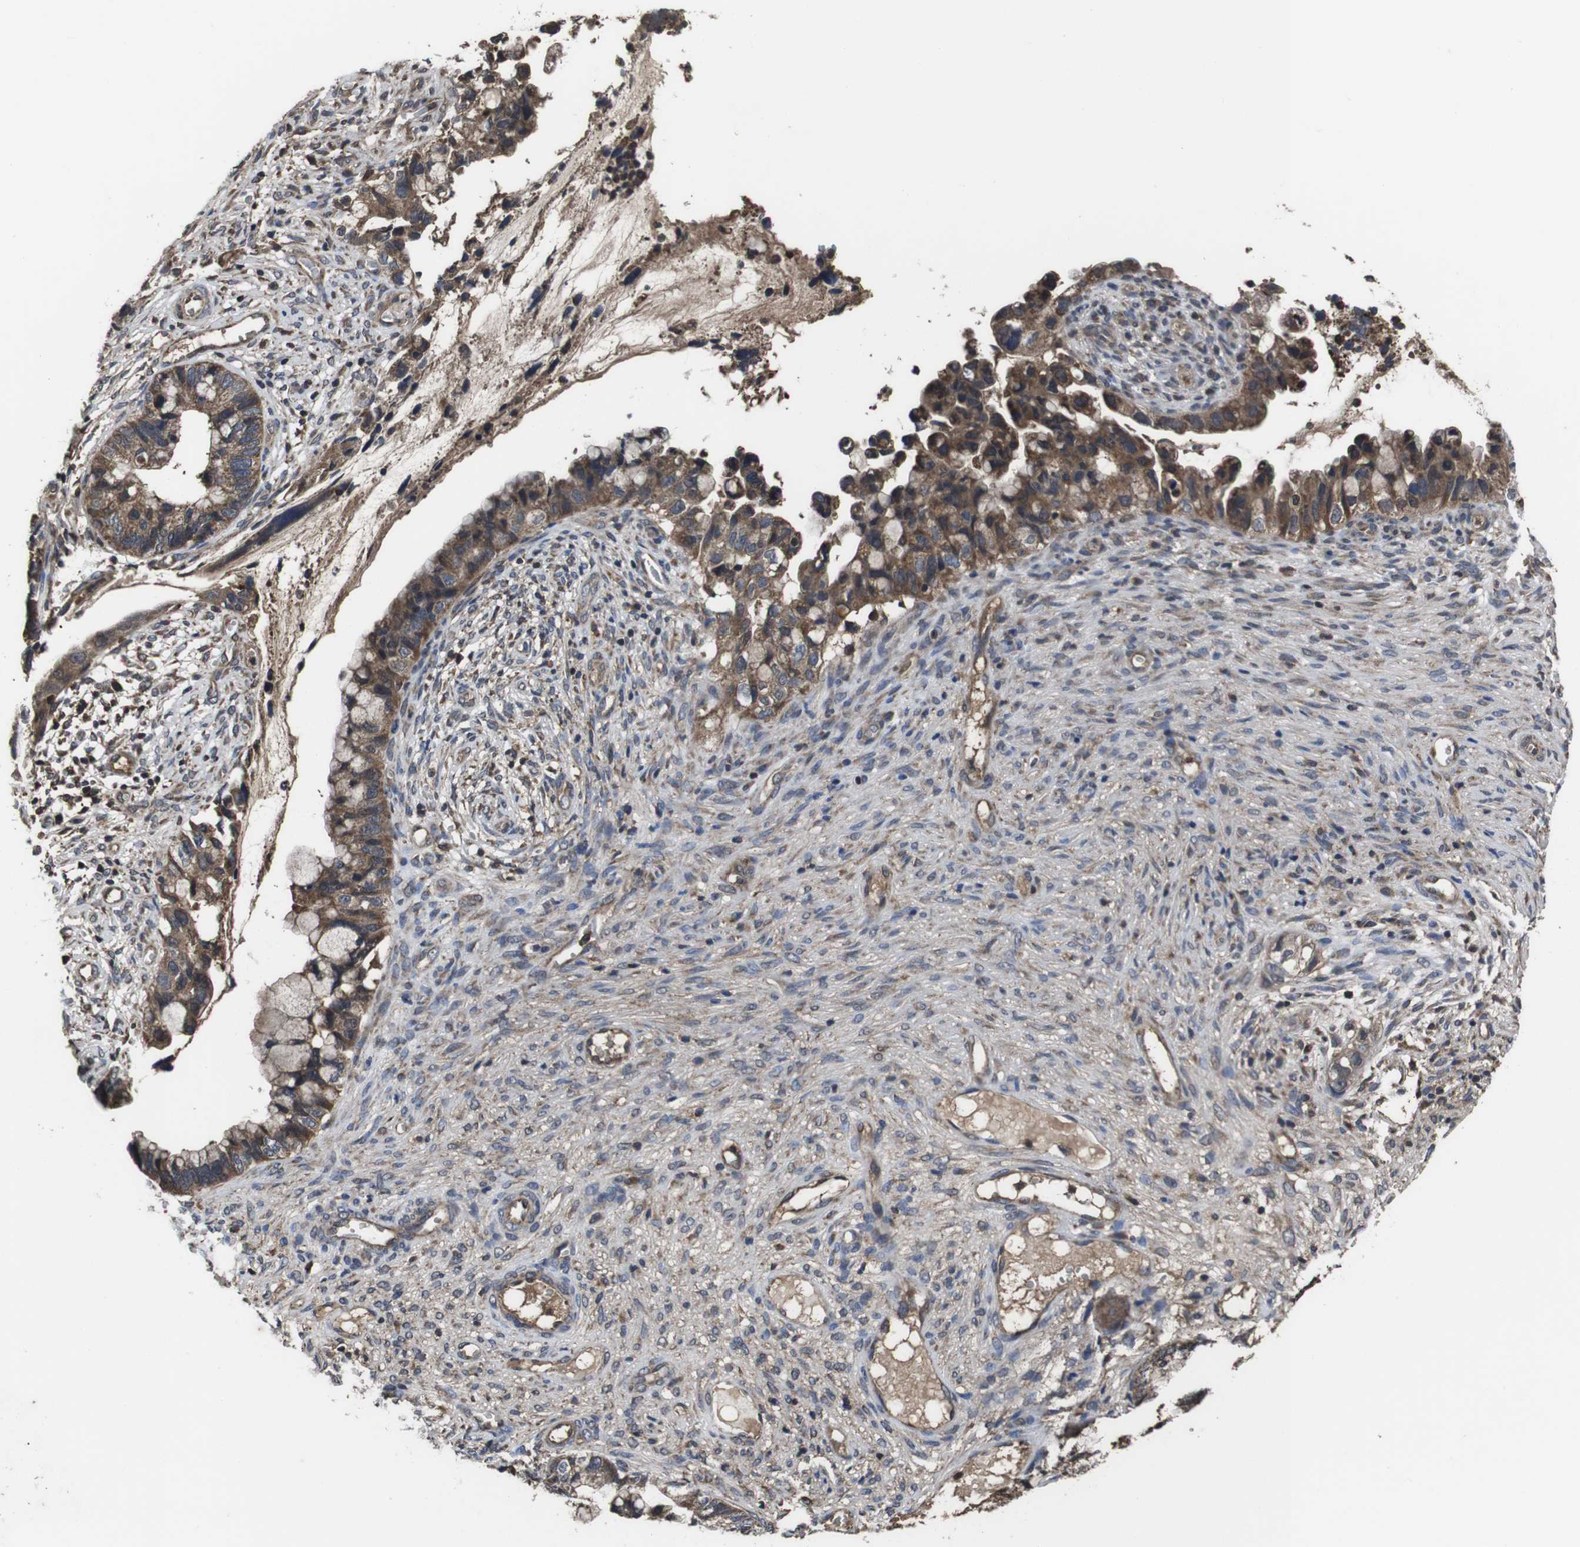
{"staining": {"intensity": "moderate", "quantity": ">75%", "location": "cytoplasmic/membranous"}, "tissue": "cervical cancer", "cell_type": "Tumor cells", "image_type": "cancer", "snomed": [{"axis": "morphology", "description": "Adenocarcinoma, NOS"}, {"axis": "topography", "description": "Cervix"}], "caption": "This is an image of immunohistochemistry (IHC) staining of adenocarcinoma (cervical), which shows moderate staining in the cytoplasmic/membranous of tumor cells.", "gene": "CXCL11", "patient": {"sex": "female", "age": 44}}